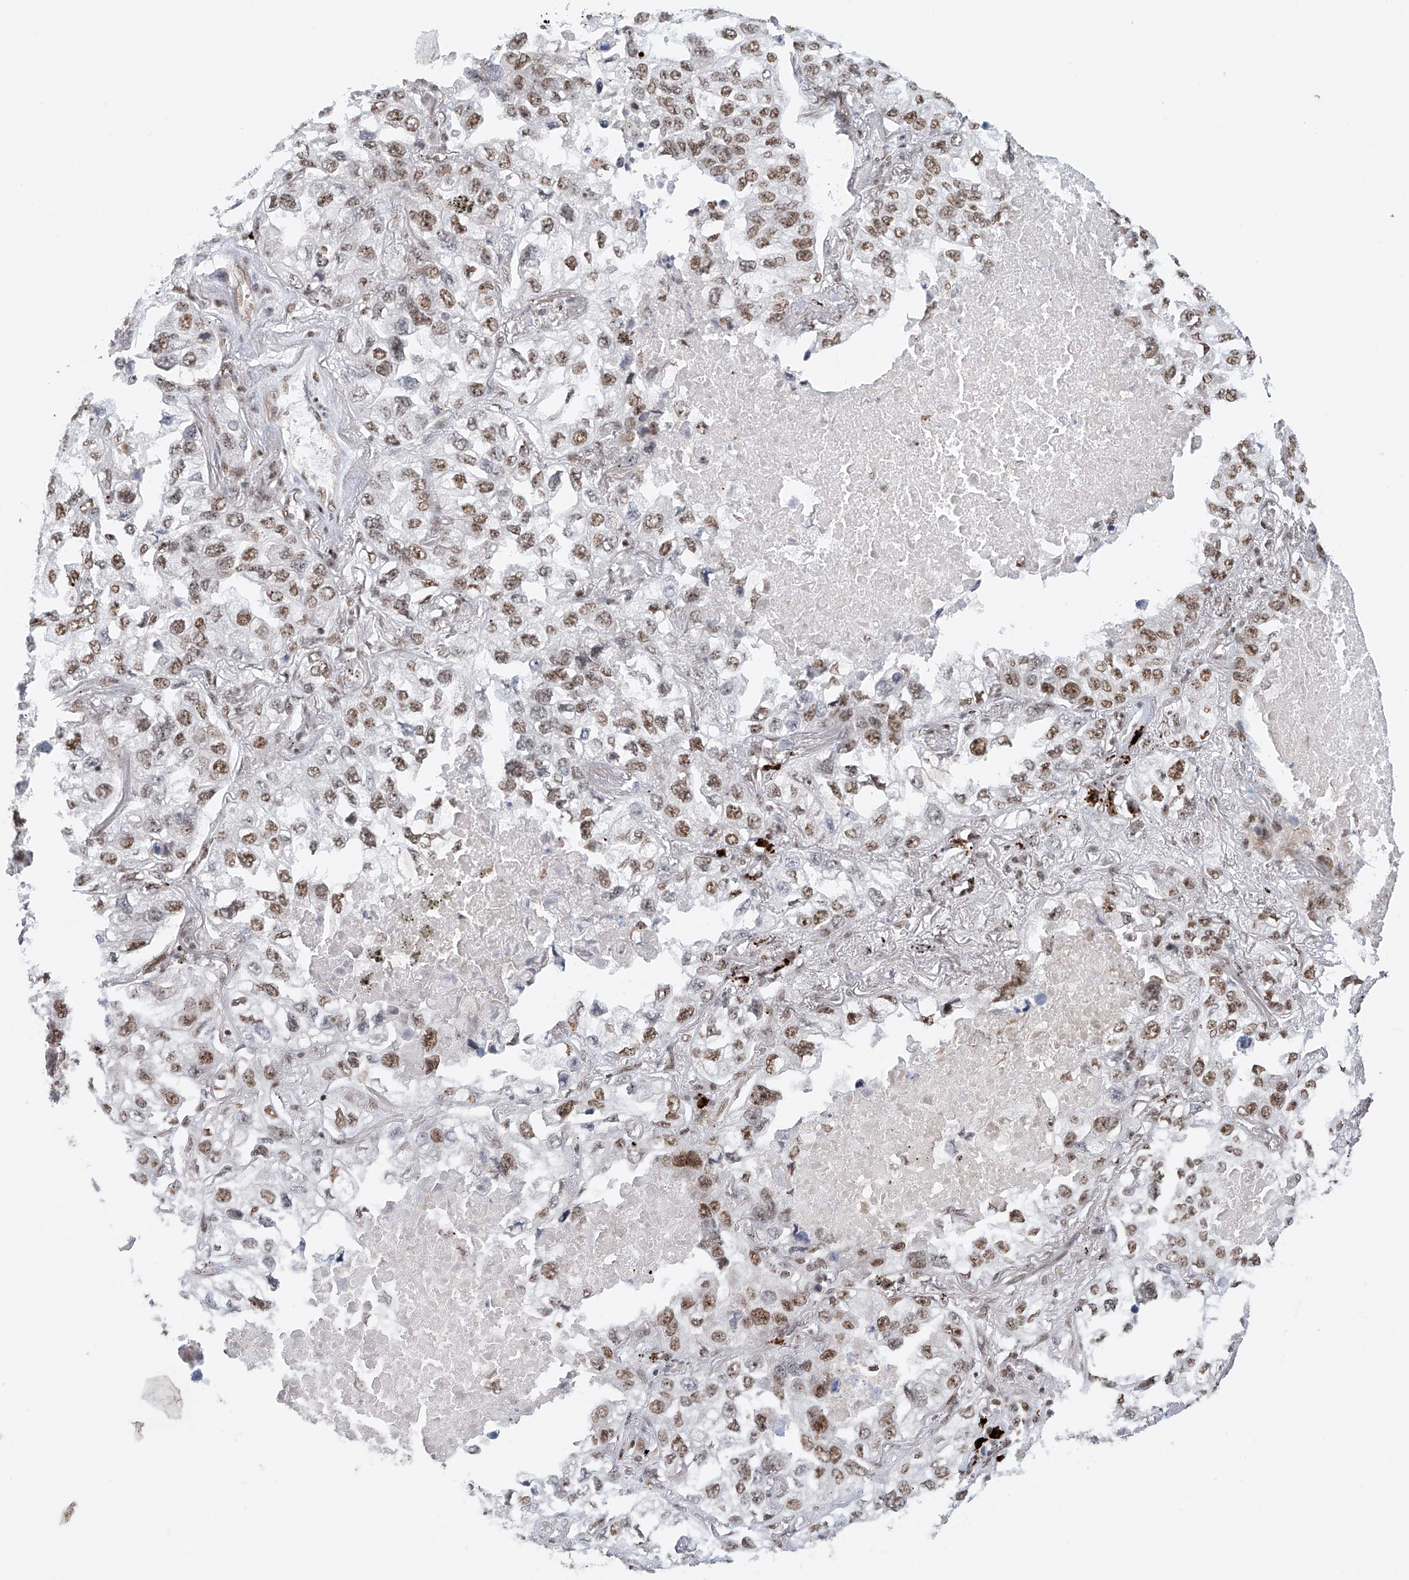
{"staining": {"intensity": "moderate", "quantity": ">75%", "location": "nuclear"}, "tissue": "lung cancer", "cell_type": "Tumor cells", "image_type": "cancer", "snomed": [{"axis": "morphology", "description": "Adenocarcinoma, NOS"}, {"axis": "topography", "description": "Lung"}], "caption": "This is a photomicrograph of immunohistochemistry staining of lung cancer (adenocarcinoma), which shows moderate expression in the nuclear of tumor cells.", "gene": "ZNF470", "patient": {"sex": "male", "age": 65}}